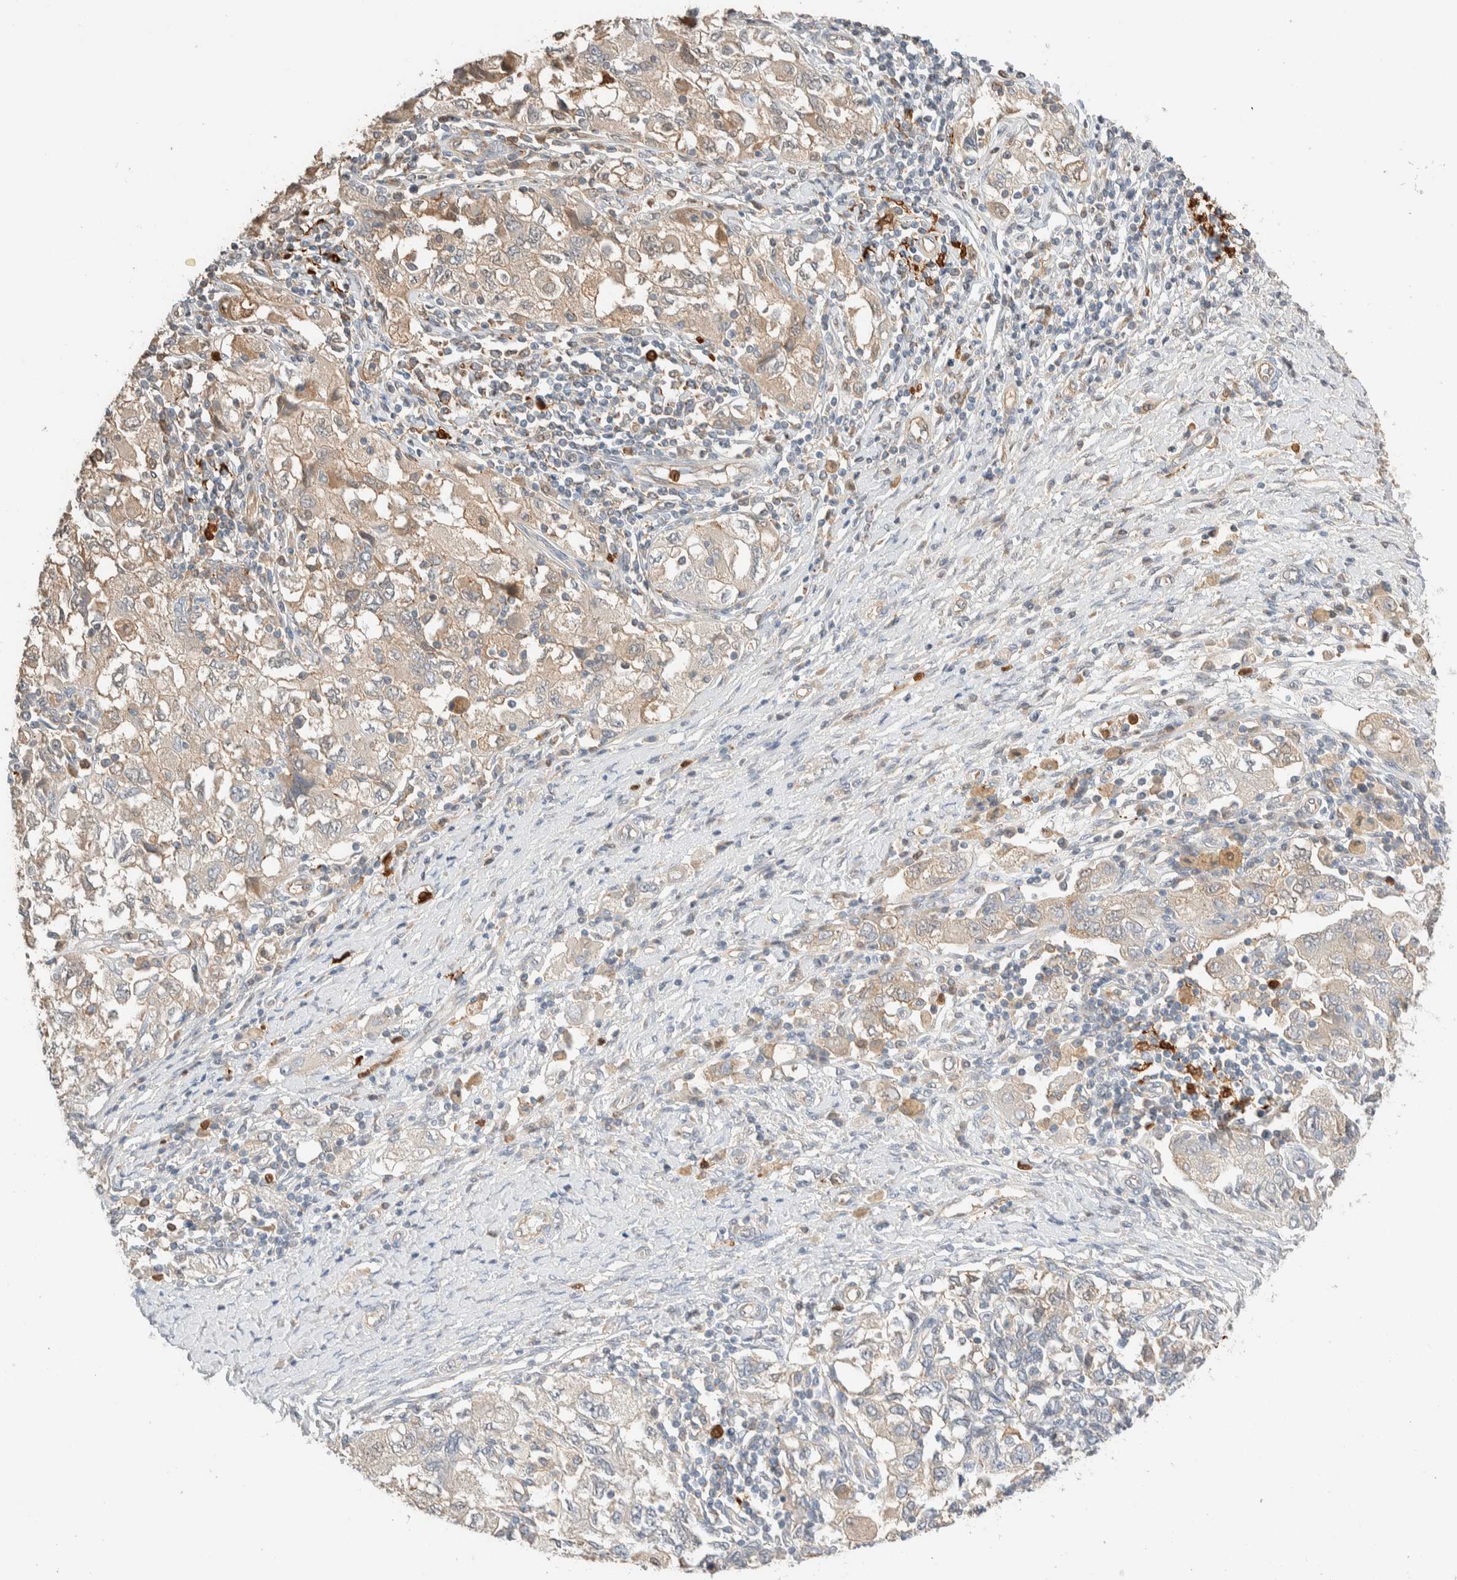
{"staining": {"intensity": "weak", "quantity": "<25%", "location": "cytoplasmic/membranous"}, "tissue": "ovarian cancer", "cell_type": "Tumor cells", "image_type": "cancer", "snomed": [{"axis": "morphology", "description": "Carcinoma, NOS"}, {"axis": "morphology", "description": "Cystadenocarcinoma, serous, NOS"}, {"axis": "topography", "description": "Ovary"}], "caption": "The immunohistochemistry photomicrograph has no significant staining in tumor cells of ovarian cancer tissue.", "gene": "SETD4", "patient": {"sex": "female", "age": 69}}